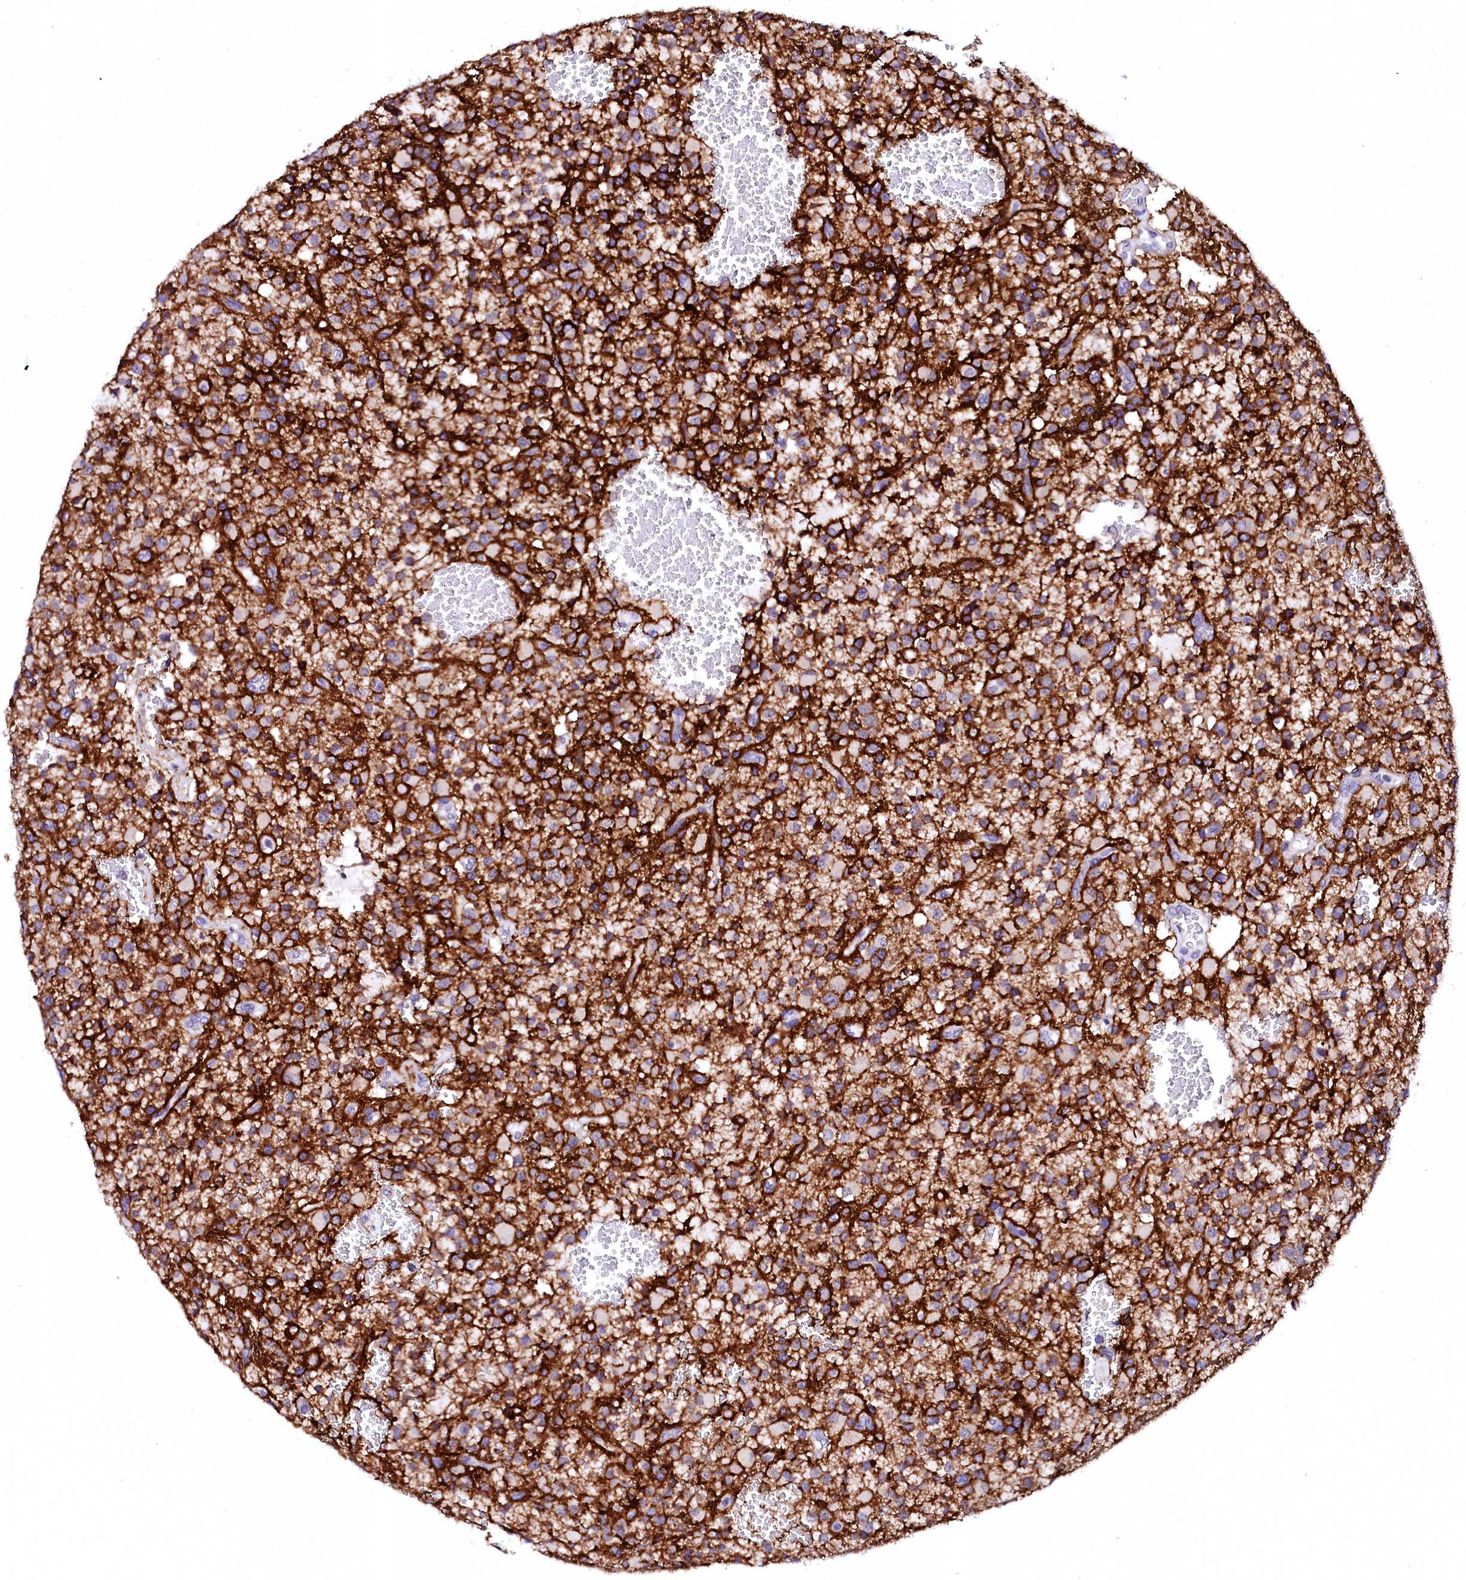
{"staining": {"intensity": "negative", "quantity": "none", "location": "none"}, "tissue": "glioma", "cell_type": "Tumor cells", "image_type": "cancer", "snomed": [{"axis": "morphology", "description": "Glioma, malignant, High grade"}, {"axis": "topography", "description": "Brain"}], "caption": "The photomicrograph exhibits no significant staining in tumor cells of malignant glioma (high-grade).", "gene": "NALF1", "patient": {"sex": "male", "age": 34}}